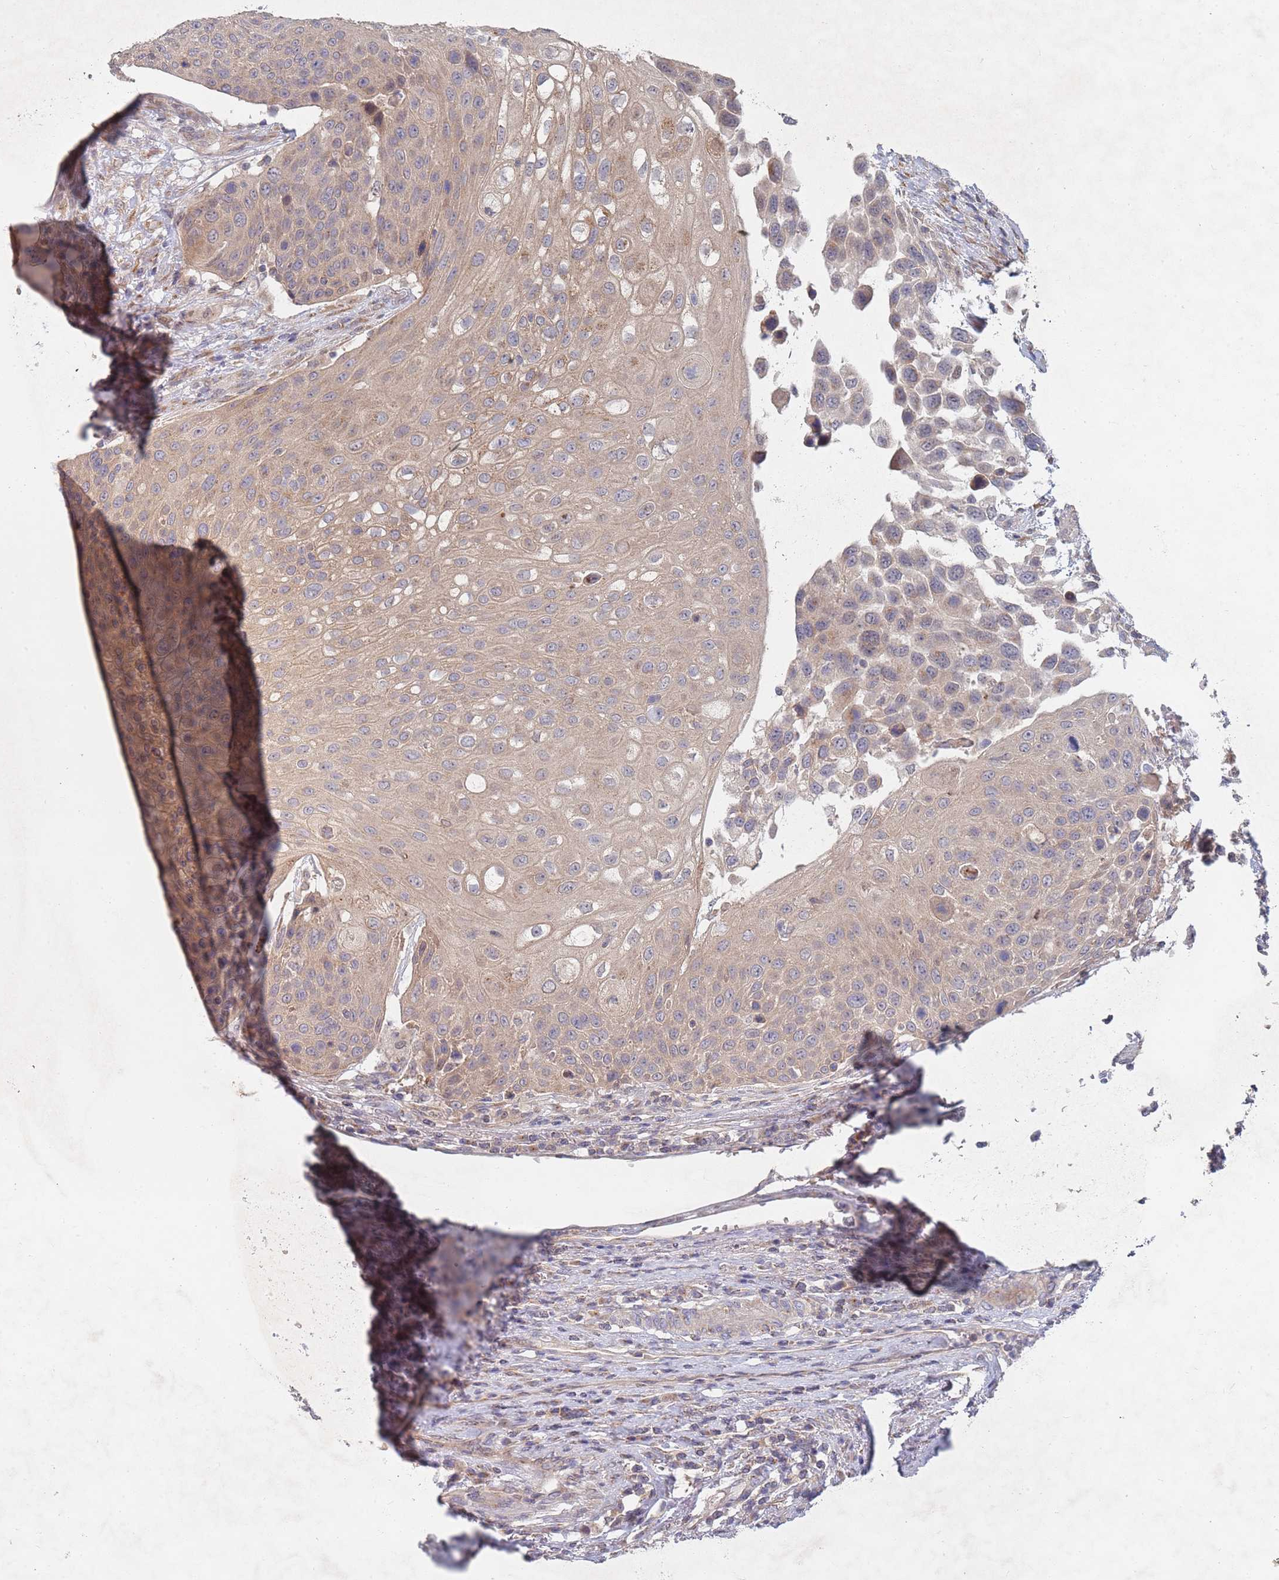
{"staining": {"intensity": "weak", "quantity": "25%-75%", "location": "cytoplasmic/membranous"}, "tissue": "urothelial cancer", "cell_type": "Tumor cells", "image_type": "cancer", "snomed": [{"axis": "morphology", "description": "Urothelial carcinoma, High grade"}, {"axis": "topography", "description": "Urinary bladder"}], "caption": "Human high-grade urothelial carcinoma stained for a protein (brown) demonstrates weak cytoplasmic/membranous positive positivity in approximately 25%-75% of tumor cells.", "gene": "SLC35F5", "patient": {"sex": "female", "age": 70}}